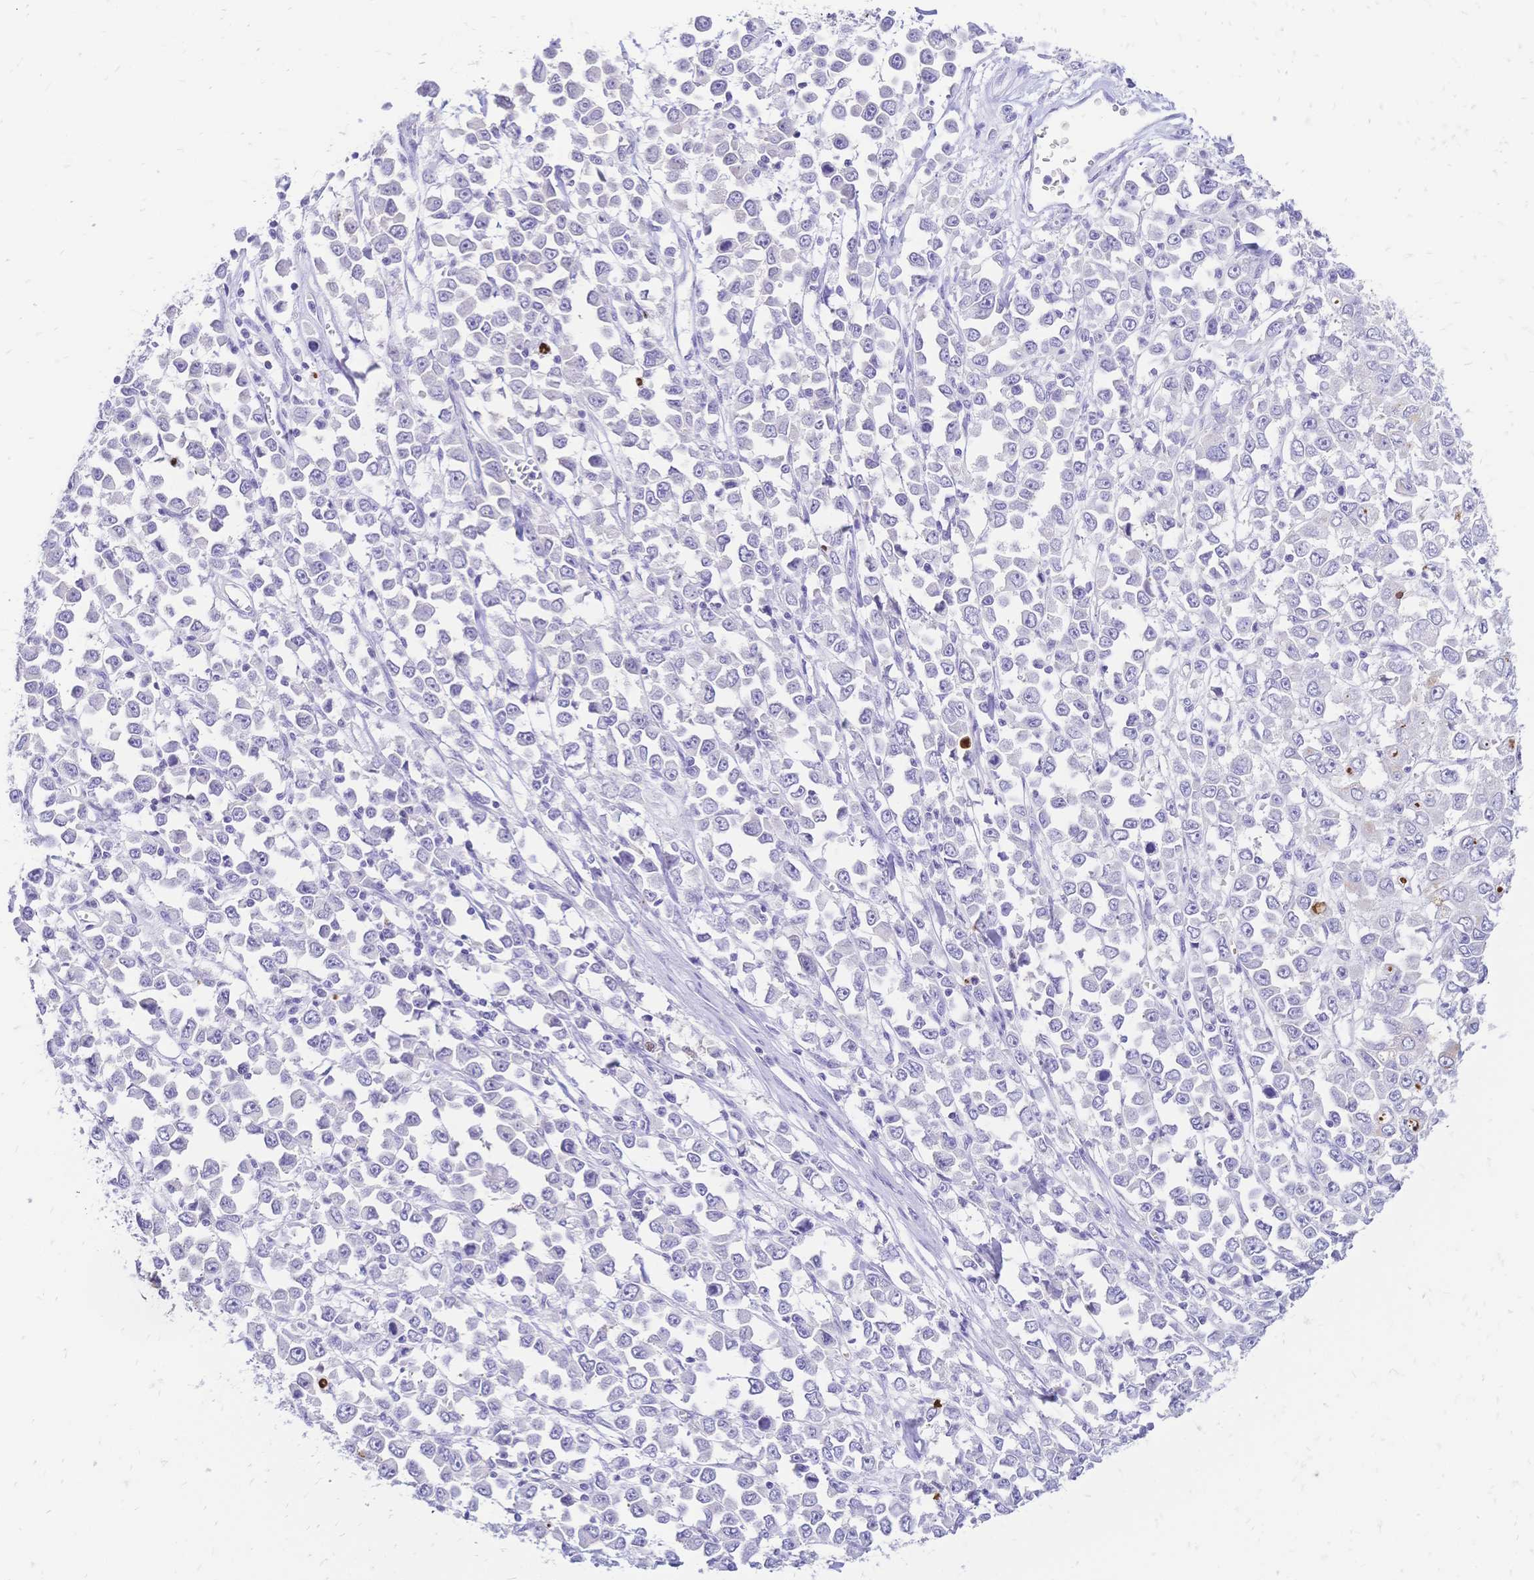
{"staining": {"intensity": "negative", "quantity": "none", "location": "none"}, "tissue": "stomach cancer", "cell_type": "Tumor cells", "image_type": "cancer", "snomed": [{"axis": "morphology", "description": "Adenocarcinoma, NOS"}, {"axis": "topography", "description": "Stomach, upper"}], "caption": "This is an immunohistochemistry photomicrograph of stomach adenocarcinoma. There is no expression in tumor cells.", "gene": "GRB7", "patient": {"sex": "male", "age": 70}}